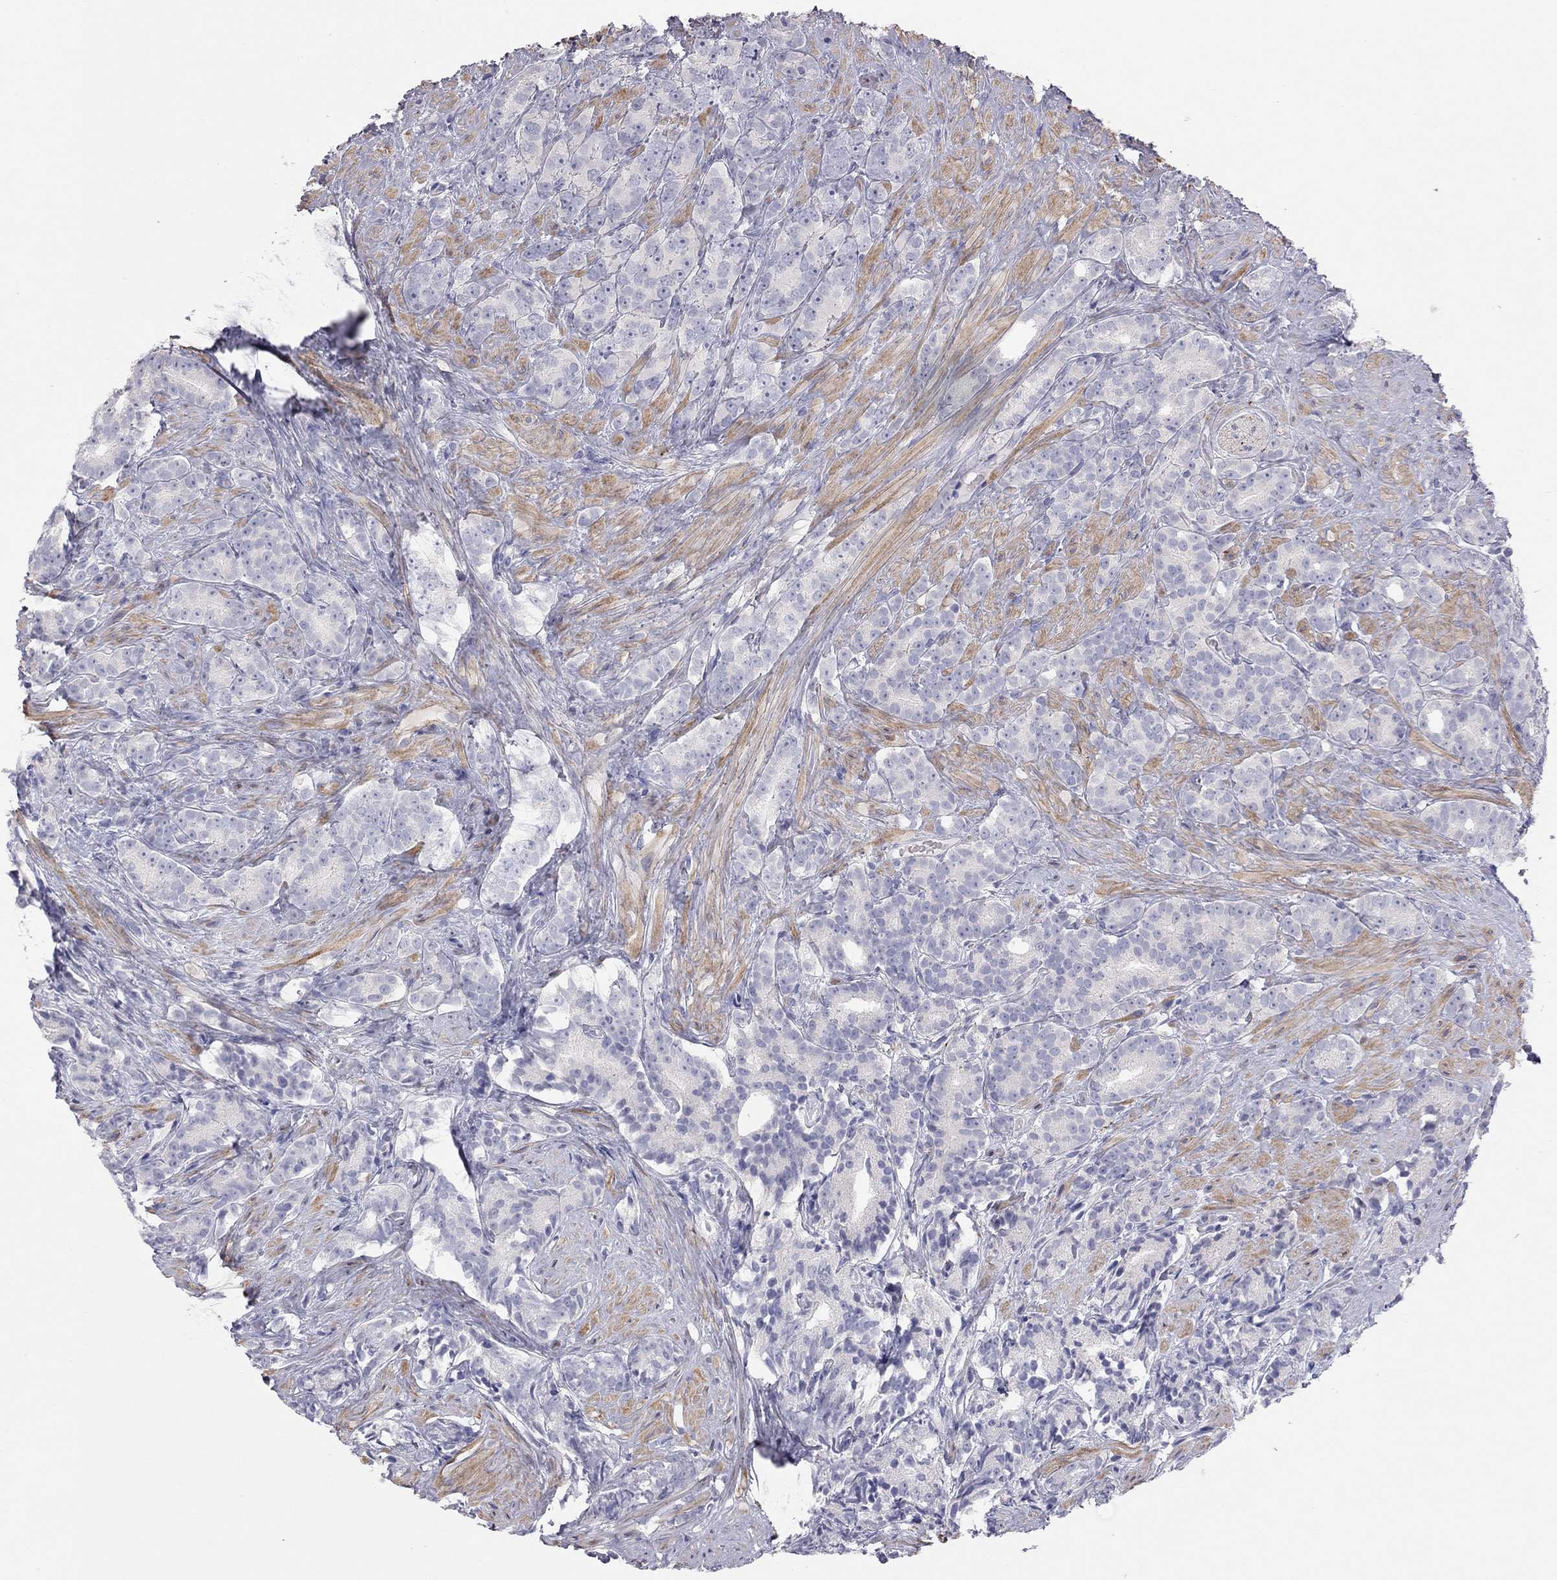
{"staining": {"intensity": "negative", "quantity": "none", "location": "none"}, "tissue": "prostate cancer", "cell_type": "Tumor cells", "image_type": "cancer", "snomed": [{"axis": "morphology", "description": "Adenocarcinoma, High grade"}, {"axis": "topography", "description": "Prostate"}], "caption": "This photomicrograph is of prostate high-grade adenocarcinoma stained with immunohistochemistry to label a protein in brown with the nuclei are counter-stained blue. There is no positivity in tumor cells.", "gene": "ADCYAP1", "patient": {"sex": "male", "age": 90}}